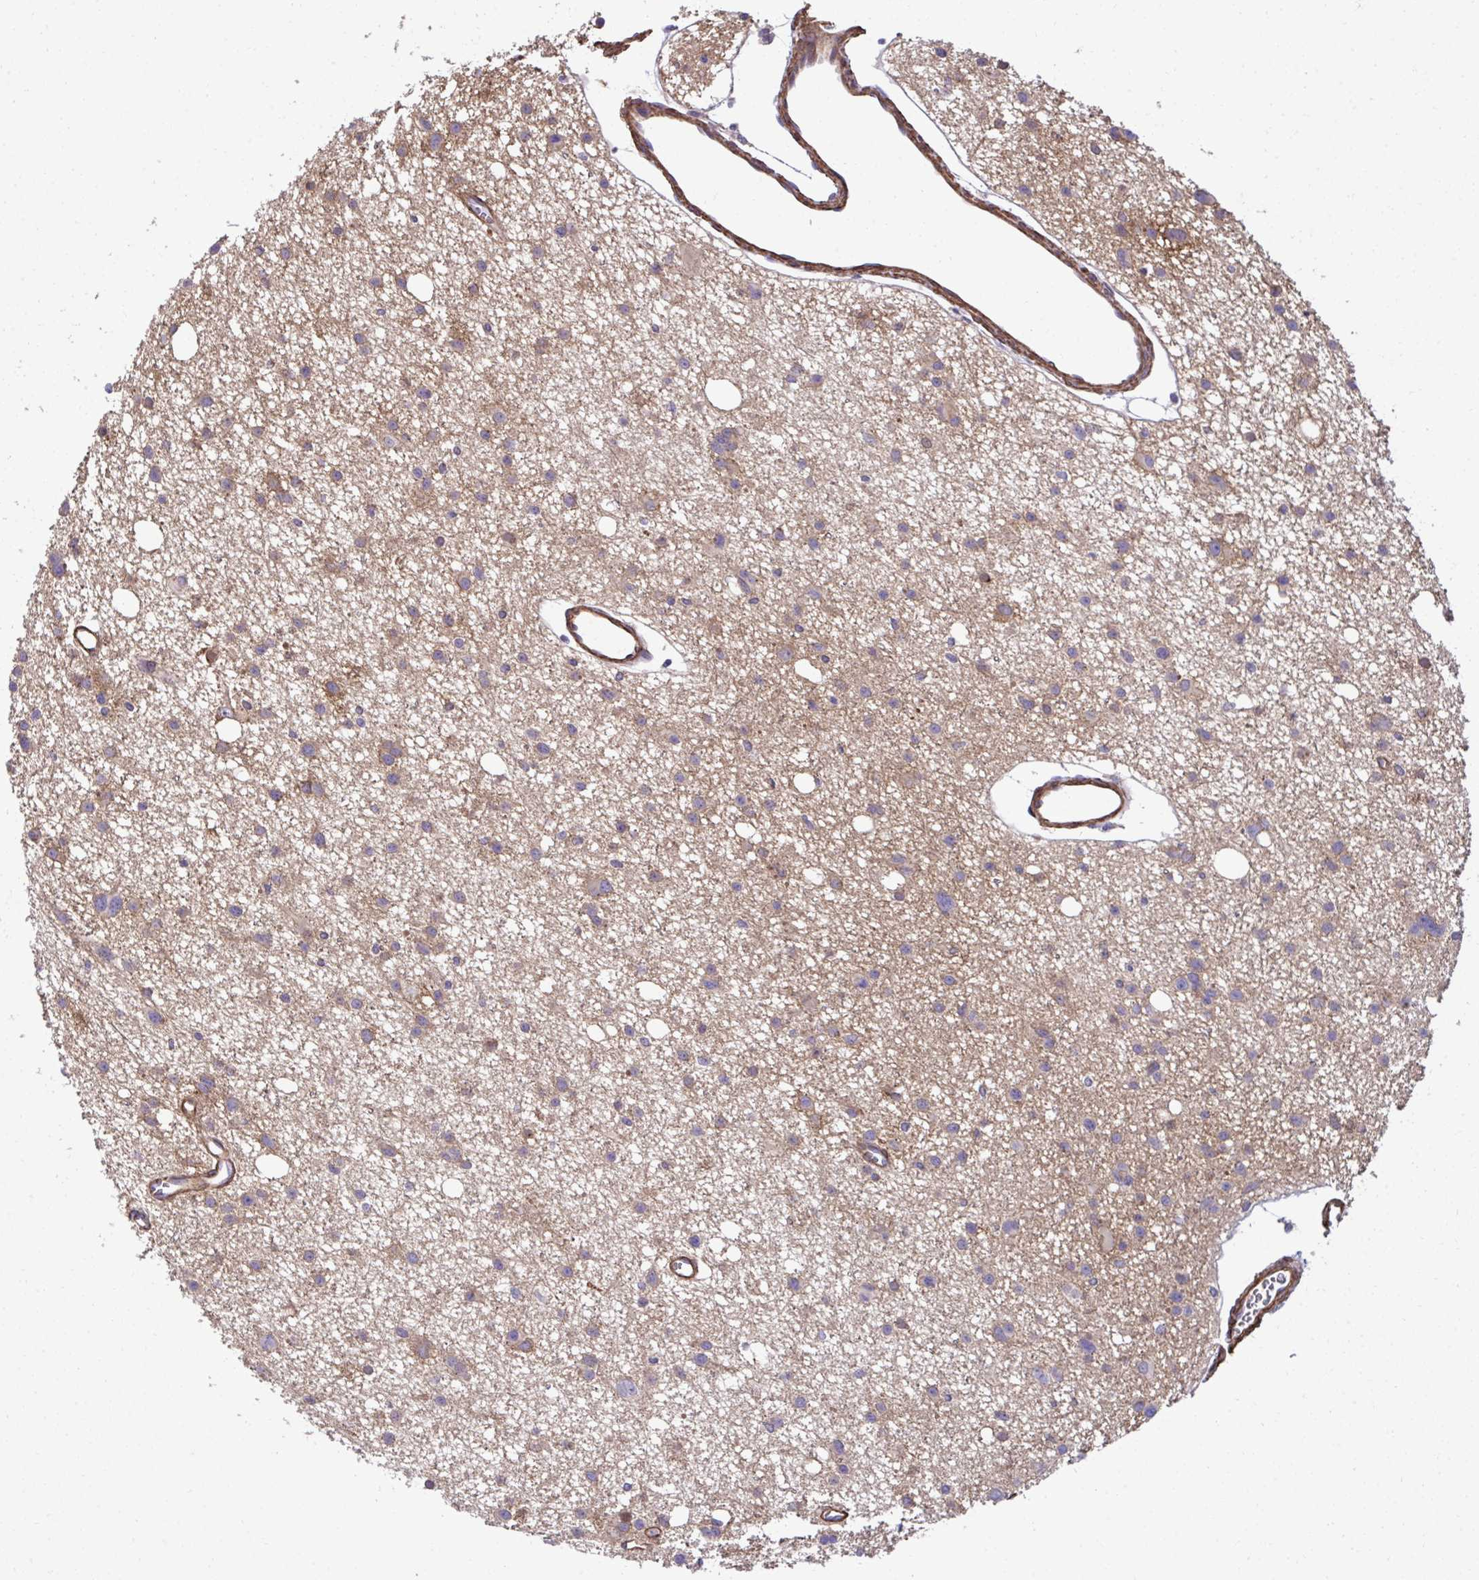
{"staining": {"intensity": "moderate", "quantity": ">75%", "location": "cytoplasmic/membranous"}, "tissue": "glioma", "cell_type": "Tumor cells", "image_type": "cancer", "snomed": [{"axis": "morphology", "description": "Glioma, malignant, High grade"}, {"axis": "topography", "description": "Brain"}], "caption": "Immunohistochemical staining of human high-grade glioma (malignant) reveals medium levels of moderate cytoplasmic/membranous protein staining in approximately >75% of tumor cells.", "gene": "TRIM52", "patient": {"sex": "male", "age": 23}}